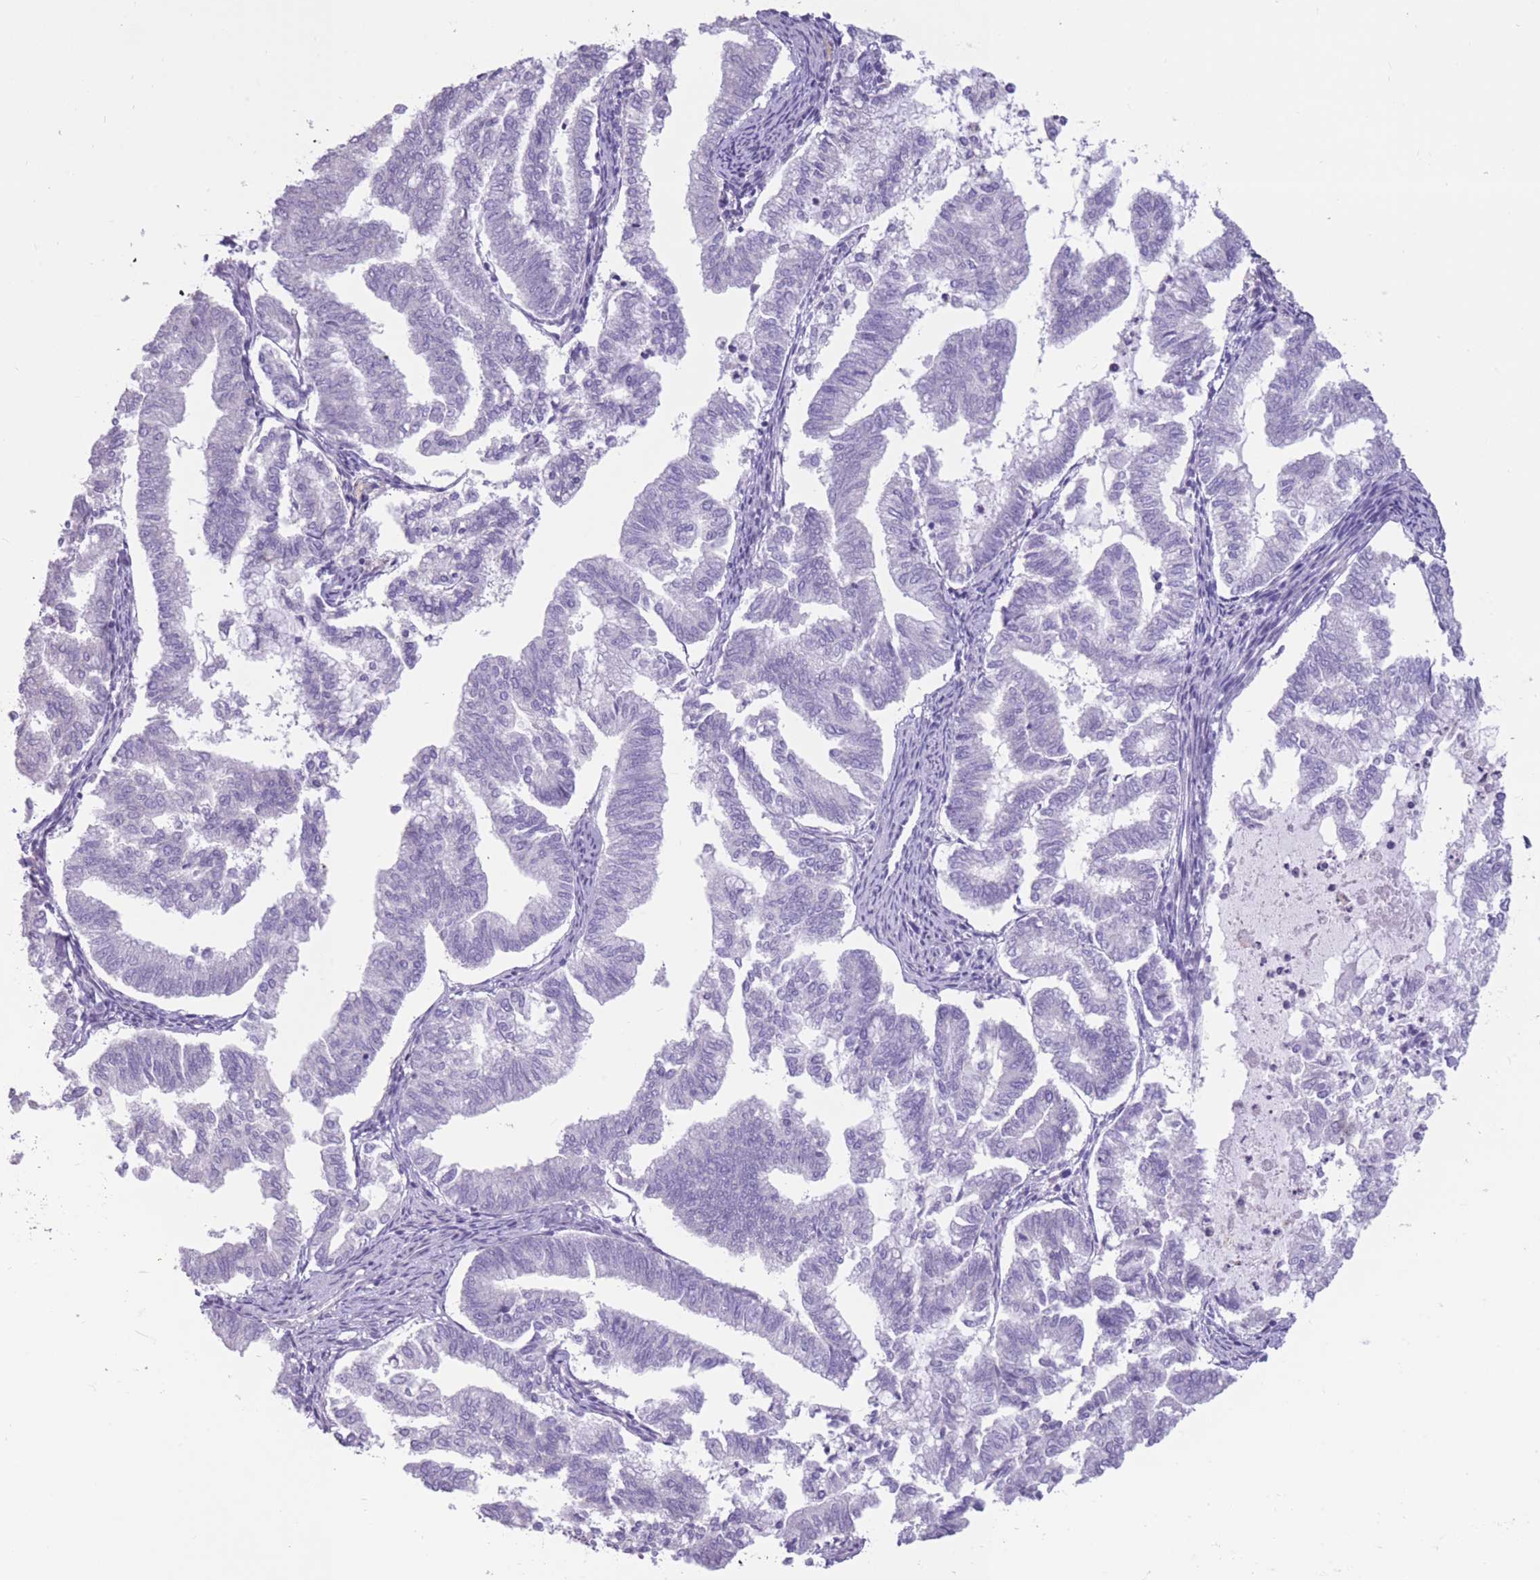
{"staining": {"intensity": "negative", "quantity": "none", "location": "none"}, "tissue": "endometrial cancer", "cell_type": "Tumor cells", "image_type": "cancer", "snomed": [{"axis": "morphology", "description": "Adenocarcinoma, NOS"}, {"axis": "topography", "description": "Endometrium"}], "caption": "Tumor cells are negative for brown protein staining in endometrial cancer.", "gene": "WDR70", "patient": {"sex": "female", "age": 79}}